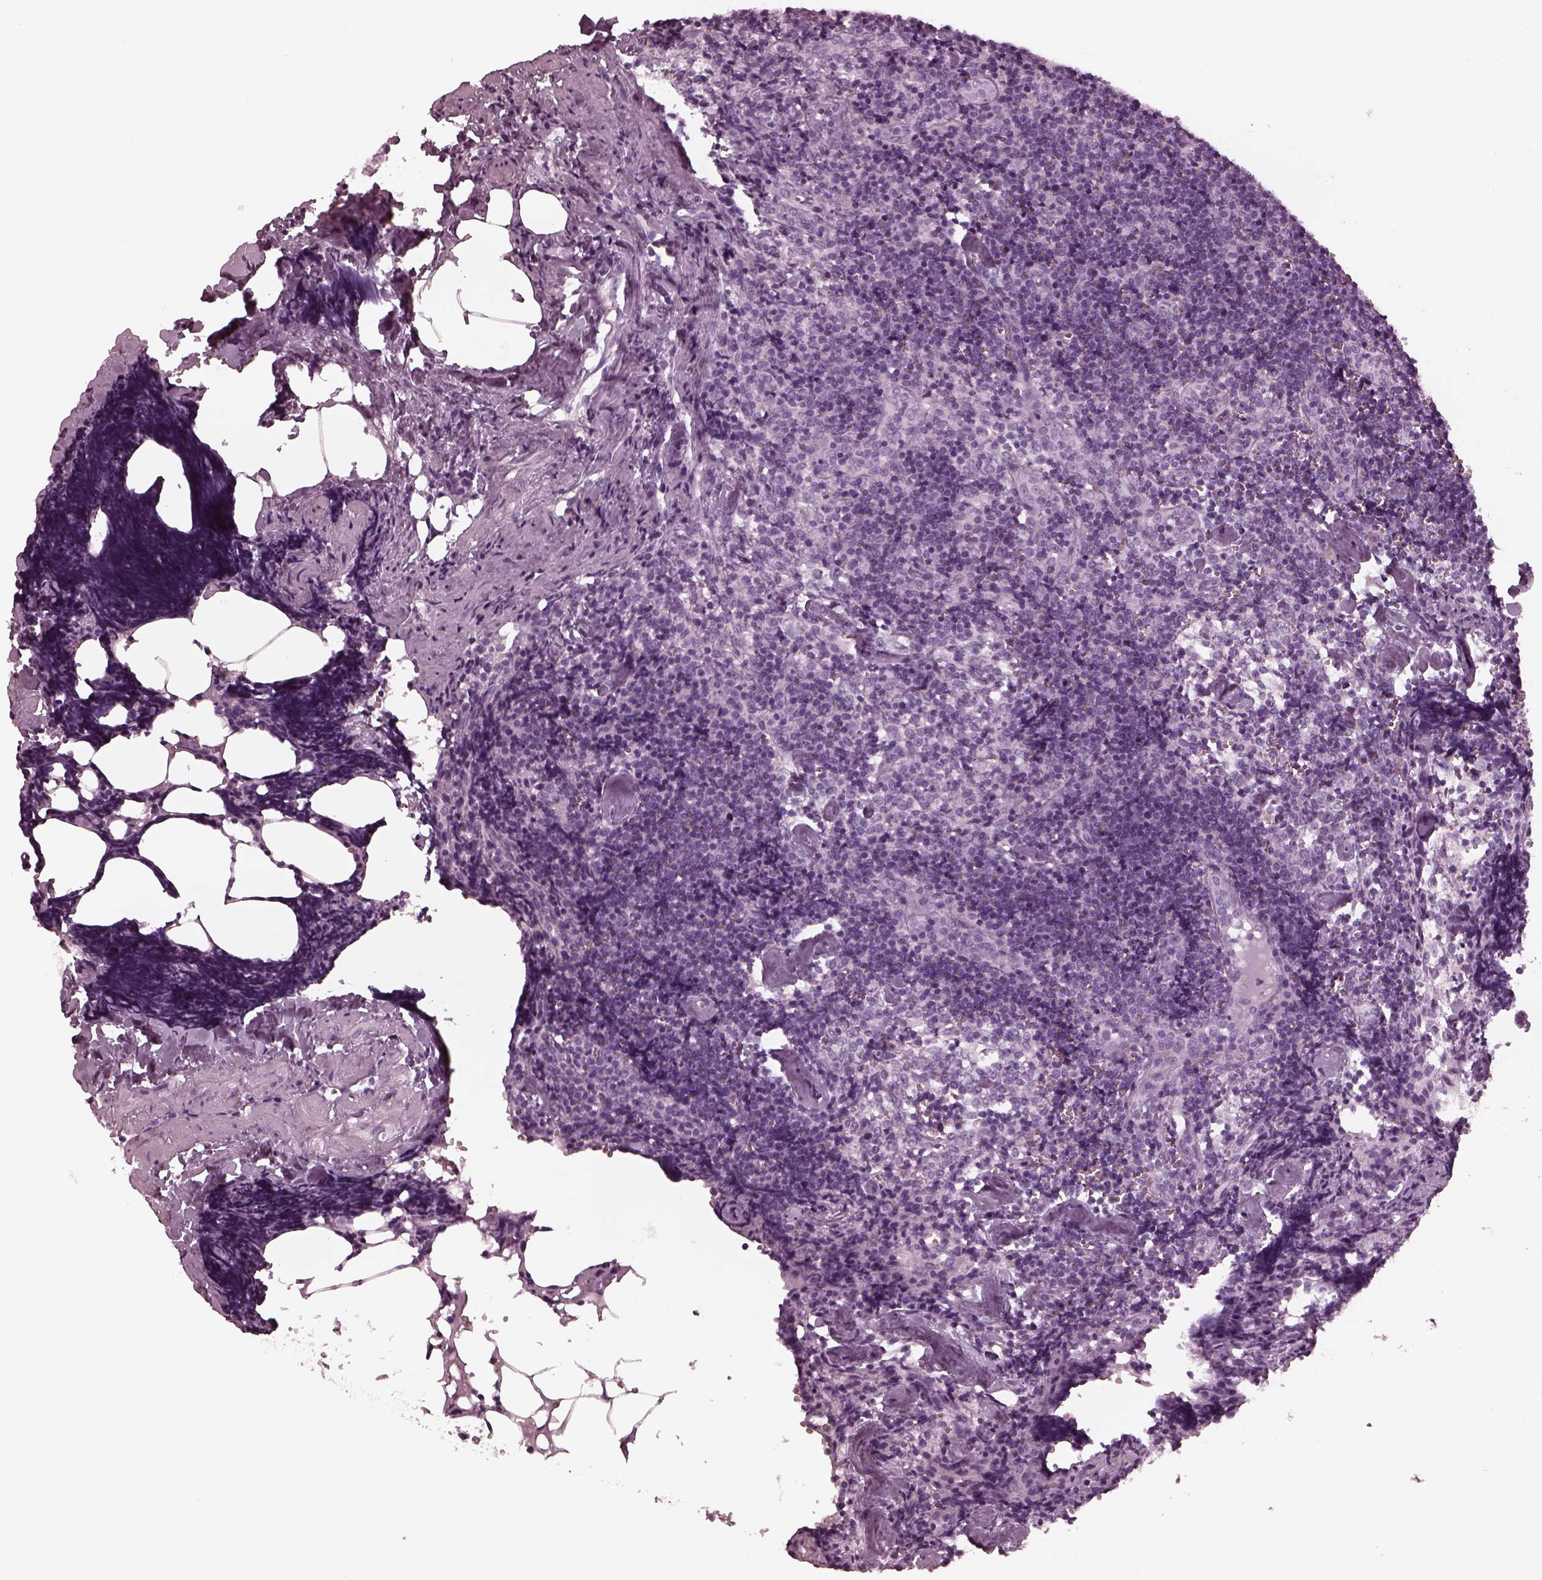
{"staining": {"intensity": "negative", "quantity": "none", "location": "none"}, "tissue": "lymph node", "cell_type": "Germinal center cells", "image_type": "normal", "snomed": [{"axis": "morphology", "description": "Normal tissue, NOS"}, {"axis": "topography", "description": "Lymph node"}], "caption": "Lymph node stained for a protein using IHC shows no staining germinal center cells.", "gene": "GRM6", "patient": {"sex": "female", "age": 50}}